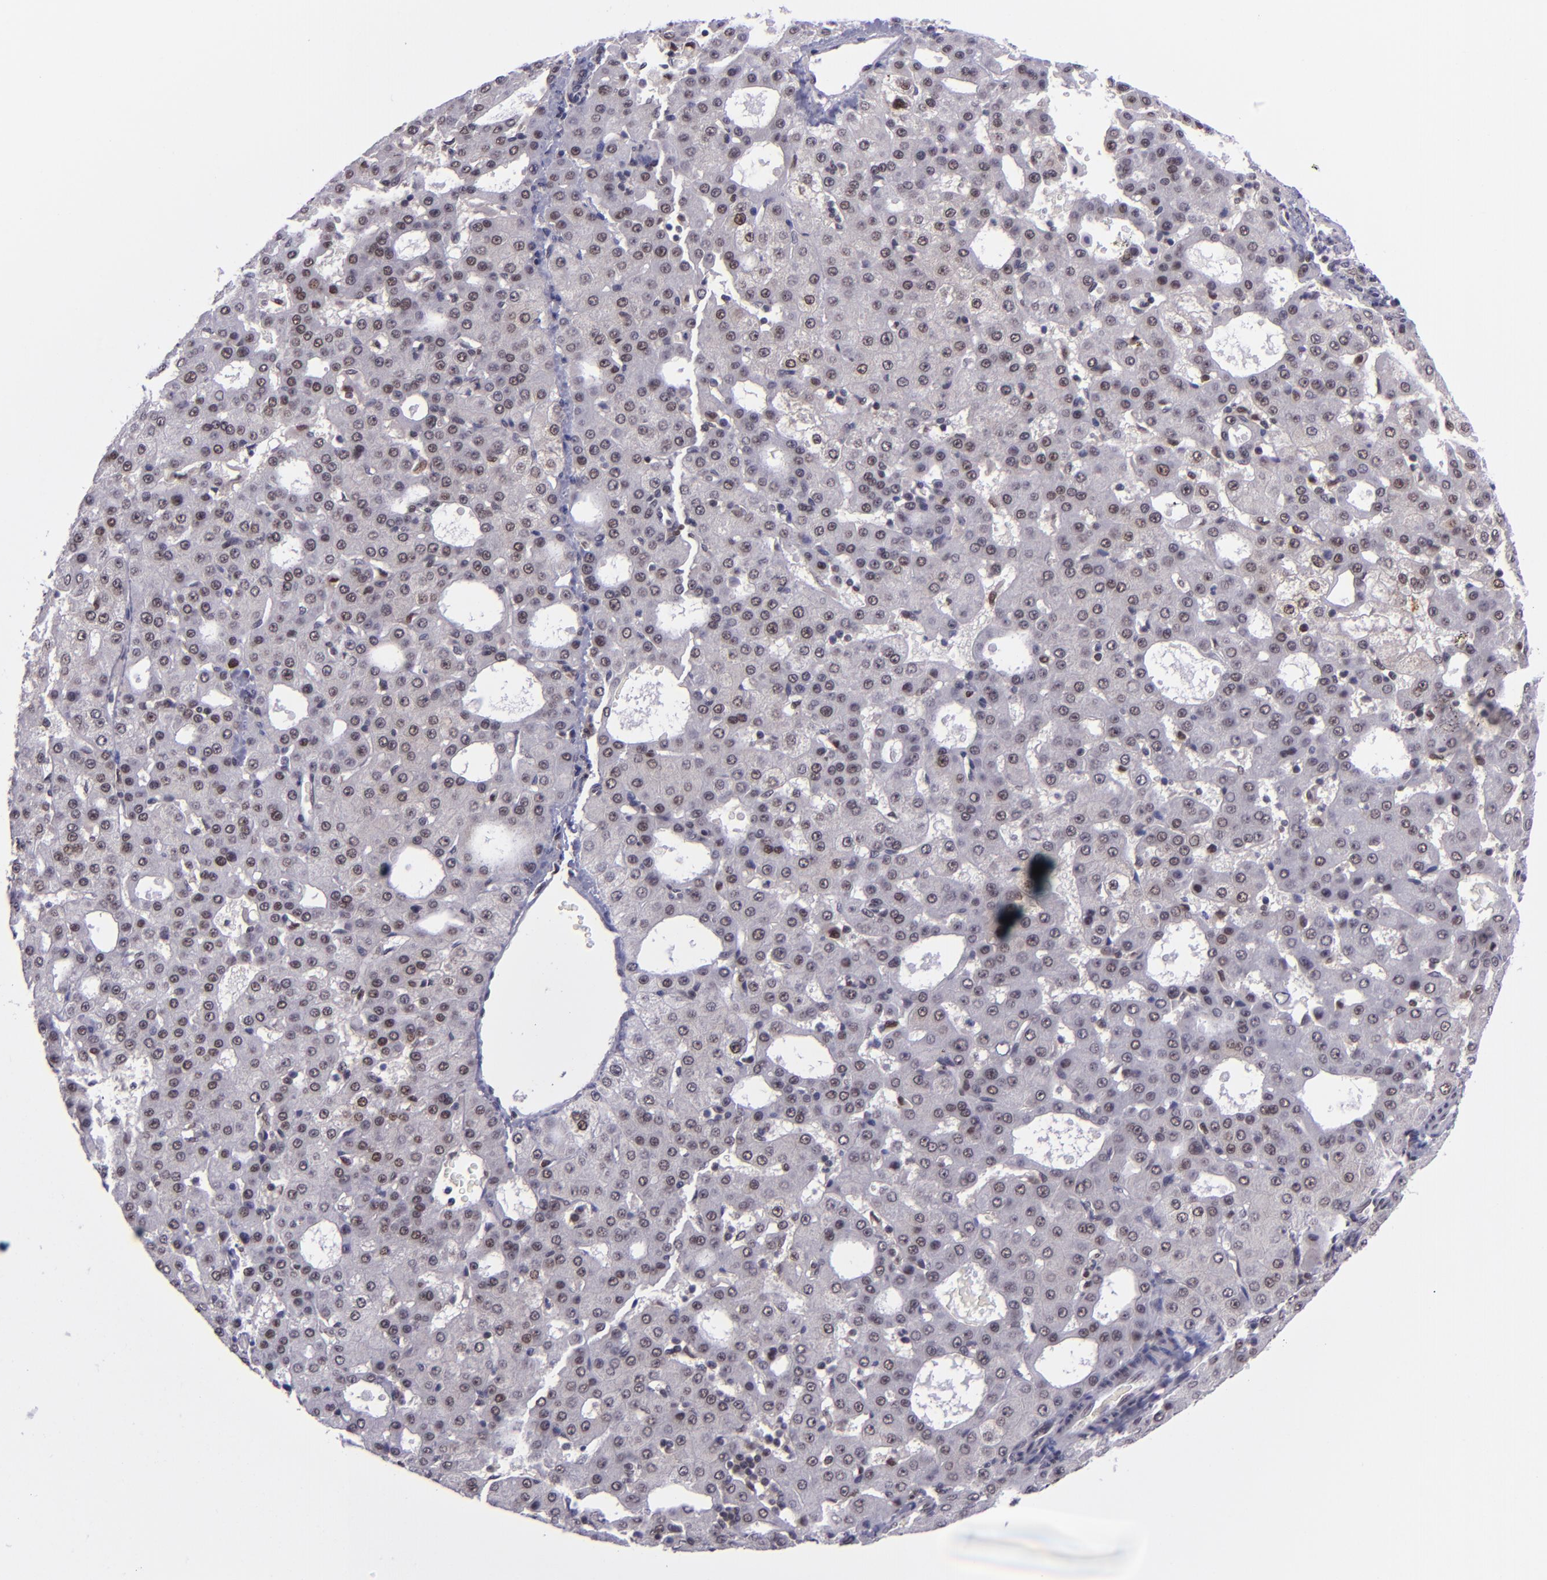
{"staining": {"intensity": "weak", "quantity": "25%-75%", "location": "nuclear"}, "tissue": "liver cancer", "cell_type": "Tumor cells", "image_type": "cancer", "snomed": [{"axis": "morphology", "description": "Carcinoma, Hepatocellular, NOS"}, {"axis": "topography", "description": "Liver"}], "caption": "Immunohistochemical staining of human liver cancer demonstrates low levels of weak nuclear protein staining in approximately 25%-75% of tumor cells.", "gene": "BAG1", "patient": {"sex": "male", "age": 47}}